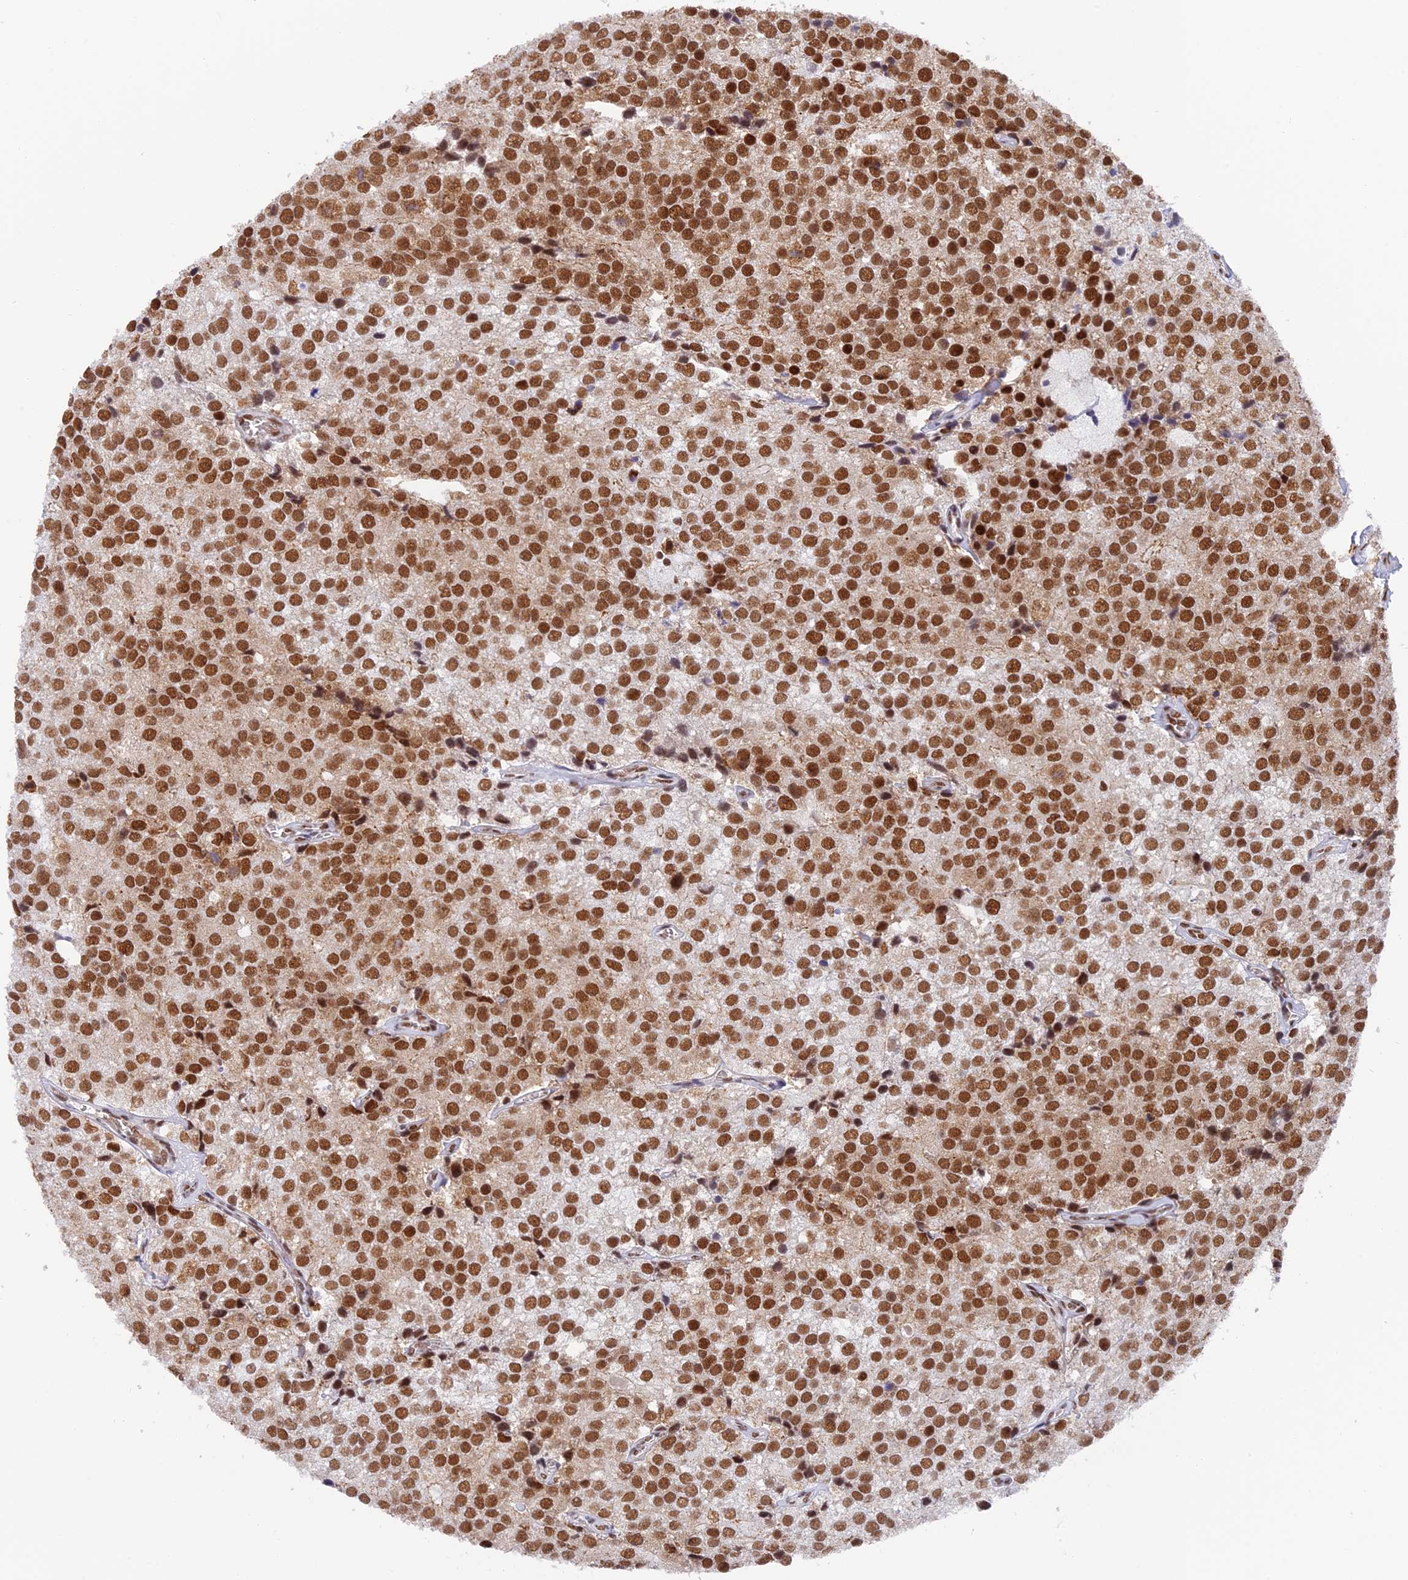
{"staining": {"intensity": "strong", "quantity": ">75%", "location": "nuclear"}, "tissue": "prostate cancer", "cell_type": "Tumor cells", "image_type": "cancer", "snomed": [{"axis": "morphology", "description": "Adenocarcinoma, High grade"}, {"axis": "topography", "description": "Prostate"}], "caption": "Immunohistochemical staining of human prostate cancer demonstrates high levels of strong nuclear positivity in about >75% of tumor cells.", "gene": "EEF1AKMT3", "patient": {"sex": "male", "age": 49}}